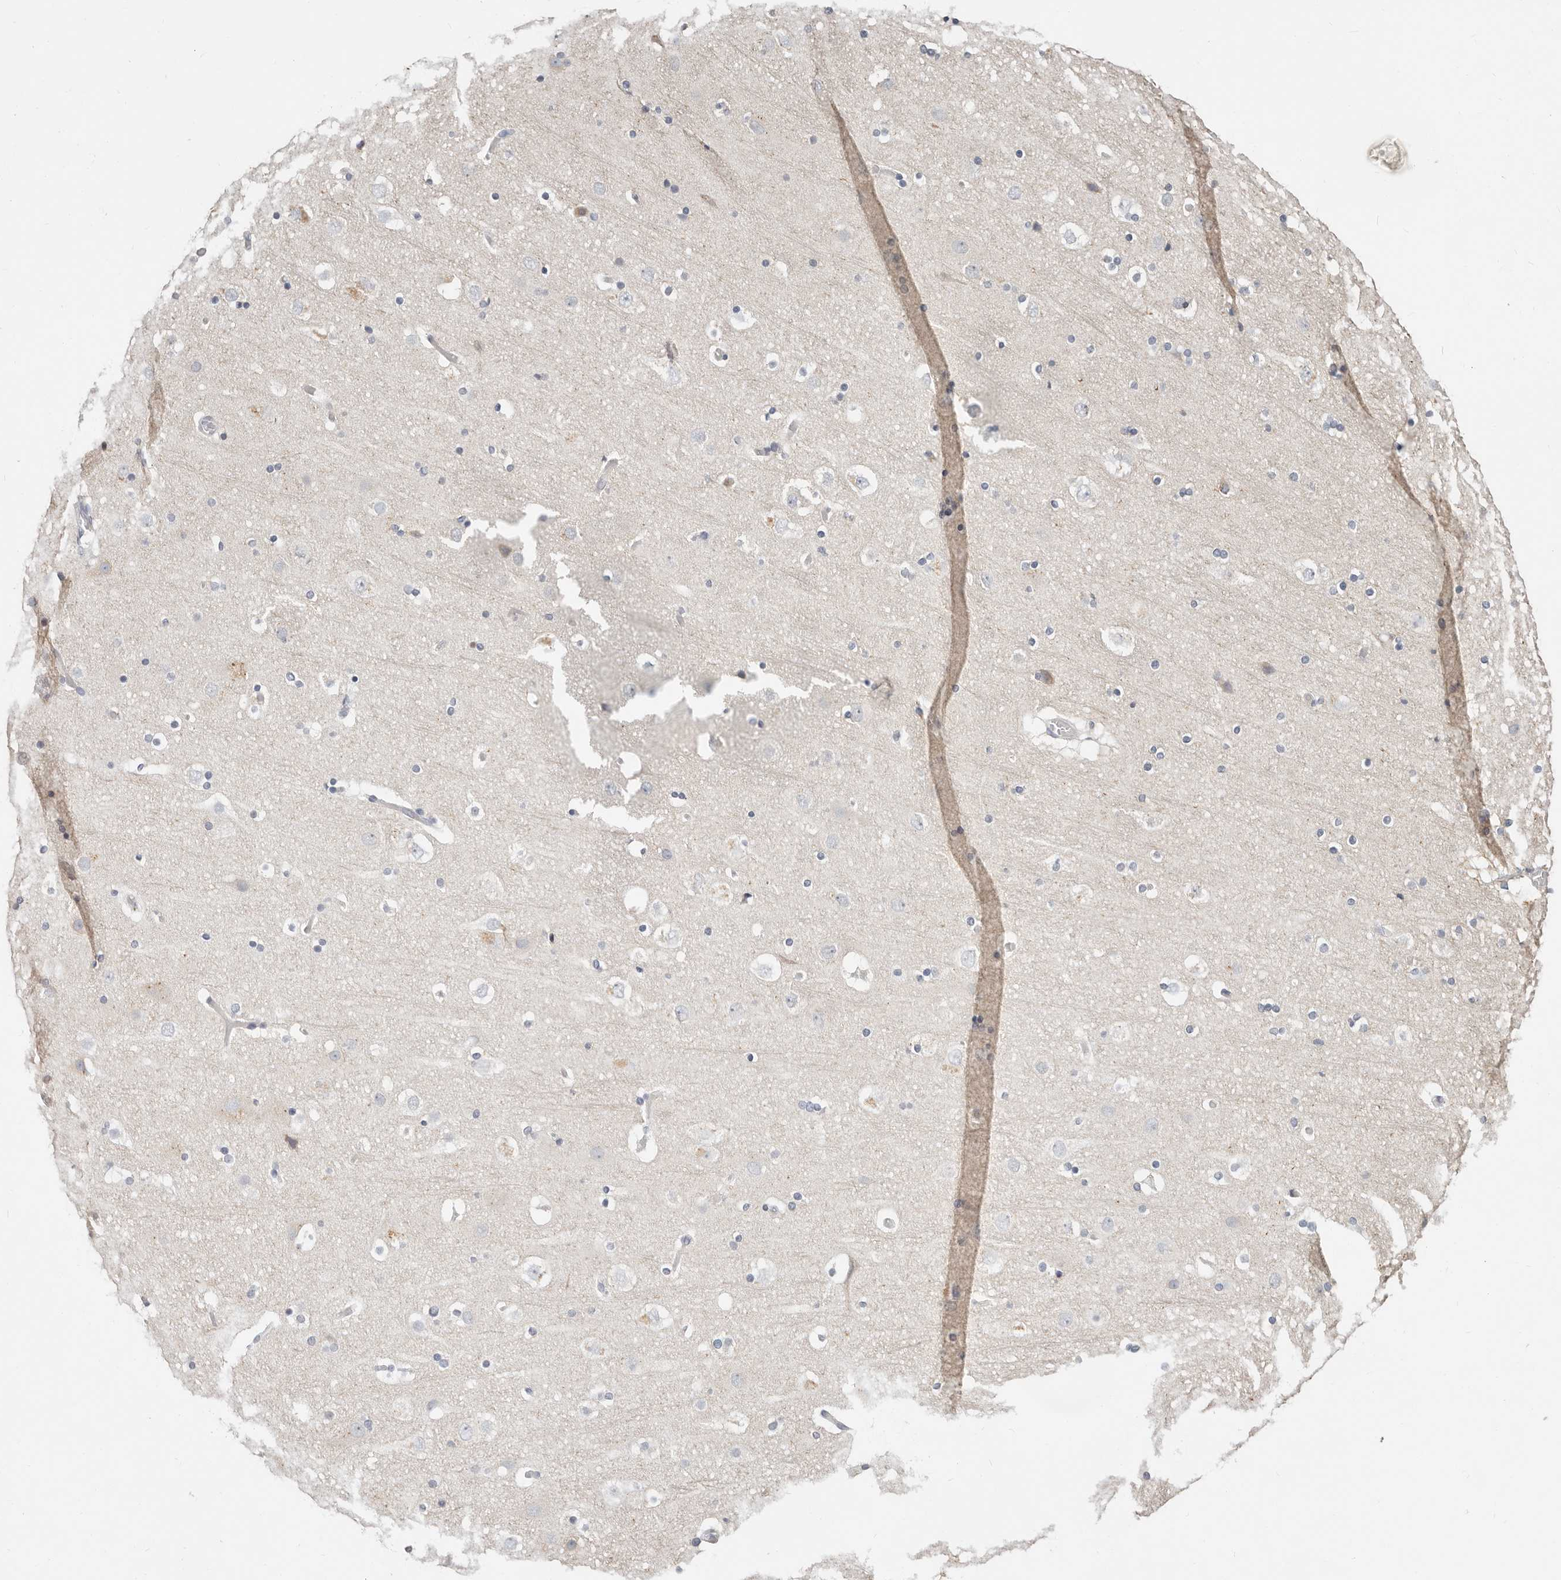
{"staining": {"intensity": "negative", "quantity": "none", "location": "none"}, "tissue": "cerebral cortex", "cell_type": "Endothelial cells", "image_type": "normal", "snomed": [{"axis": "morphology", "description": "Normal tissue, NOS"}, {"axis": "topography", "description": "Cerebral cortex"}], "caption": "Histopathology image shows no significant protein positivity in endothelial cells of benign cerebral cortex.", "gene": "TMEM63B", "patient": {"sex": "male", "age": 57}}